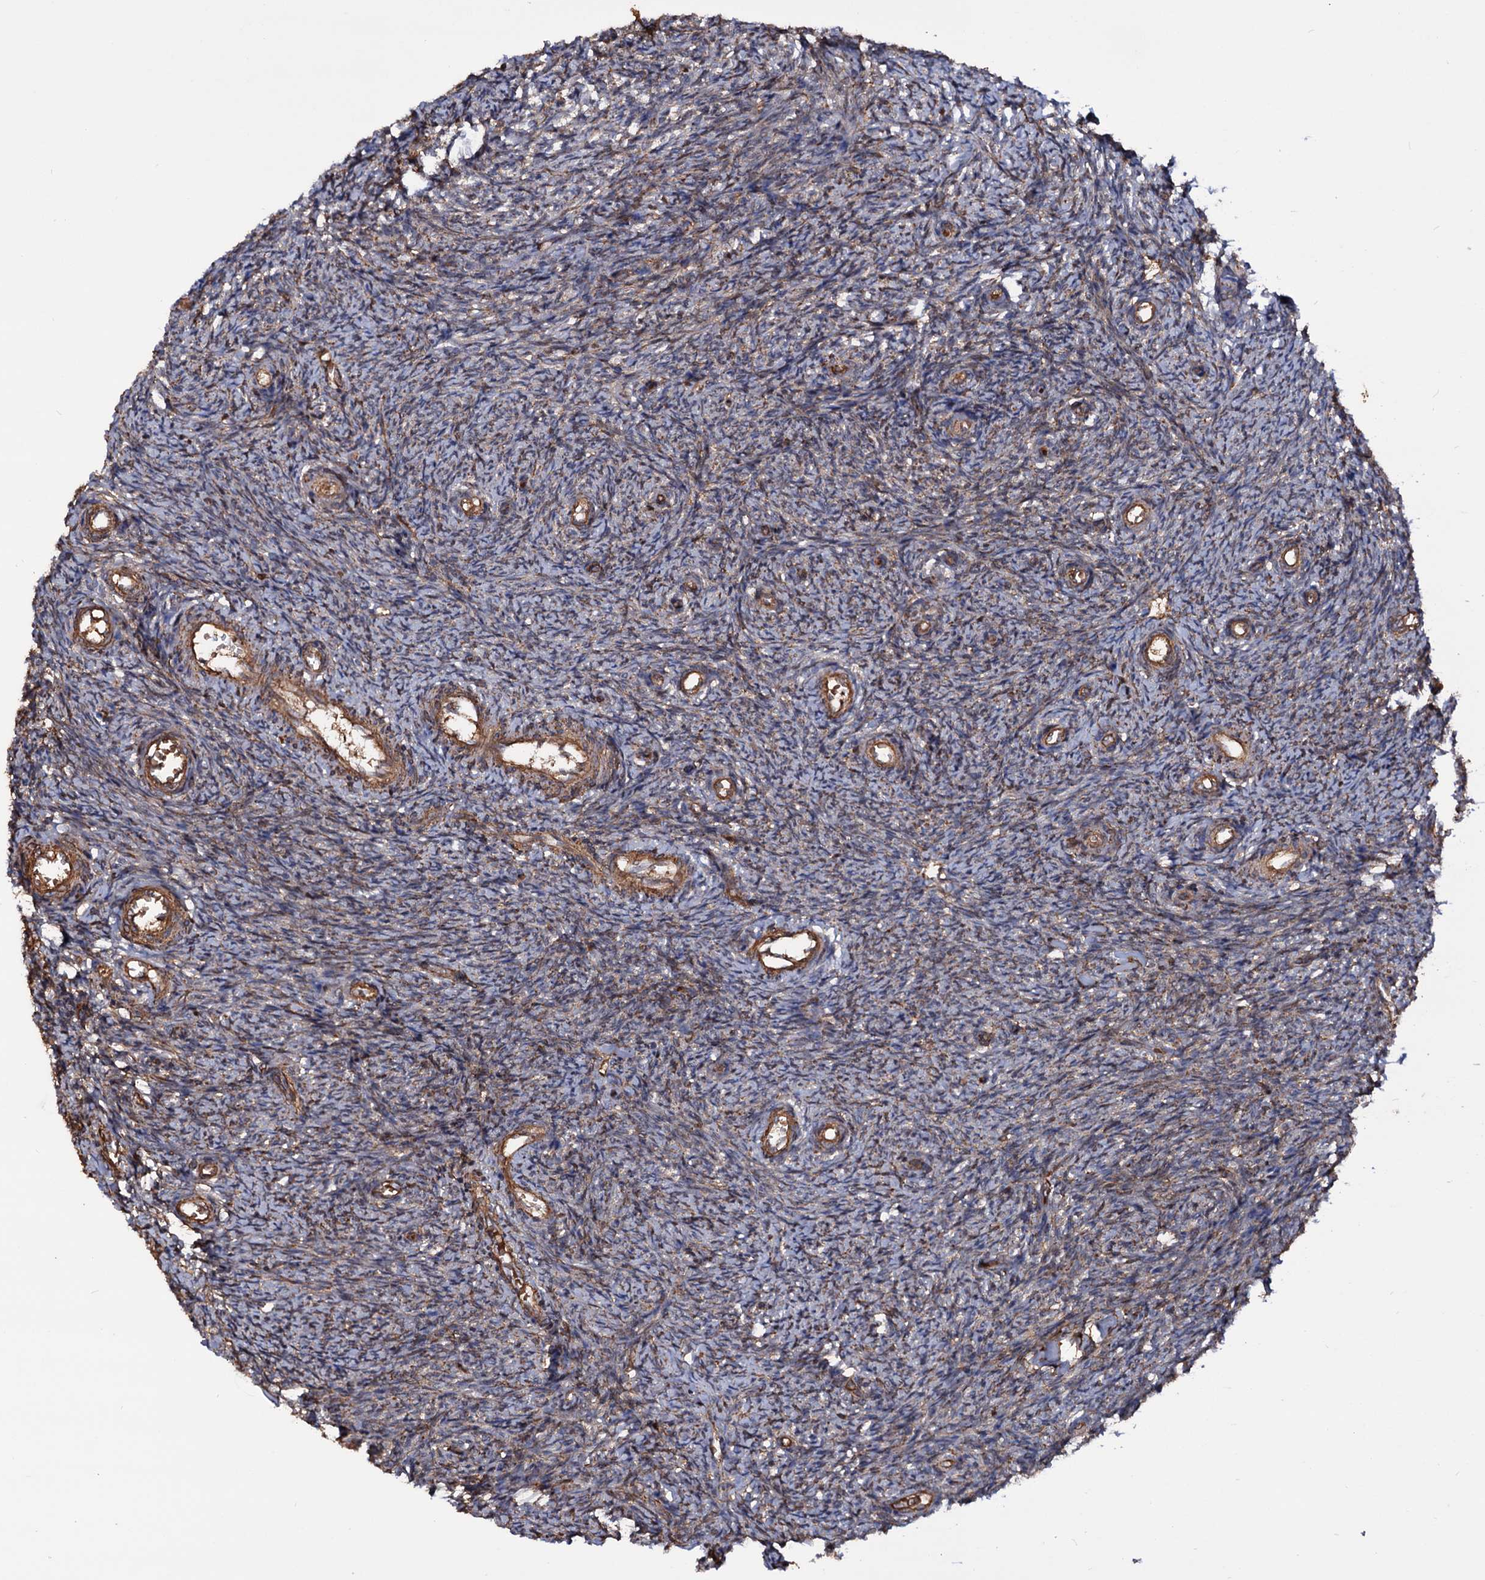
{"staining": {"intensity": "moderate", "quantity": "25%-75%", "location": "cytoplasmic/membranous"}, "tissue": "ovary", "cell_type": "Ovarian stroma cells", "image_type": "normal", "snomed": [{"axis": "morphology", "description": "Normal tissue, NOS"}, {"axis": "topography", "description": "Ovary"}], "caption": "A brown stain highlights moderate cytoplasmic/membranous expression of a protein in ovarian stroma cells of benign ovary.", "gene": "MRPL42", "patient": {"sex": "female", "age": 44}}